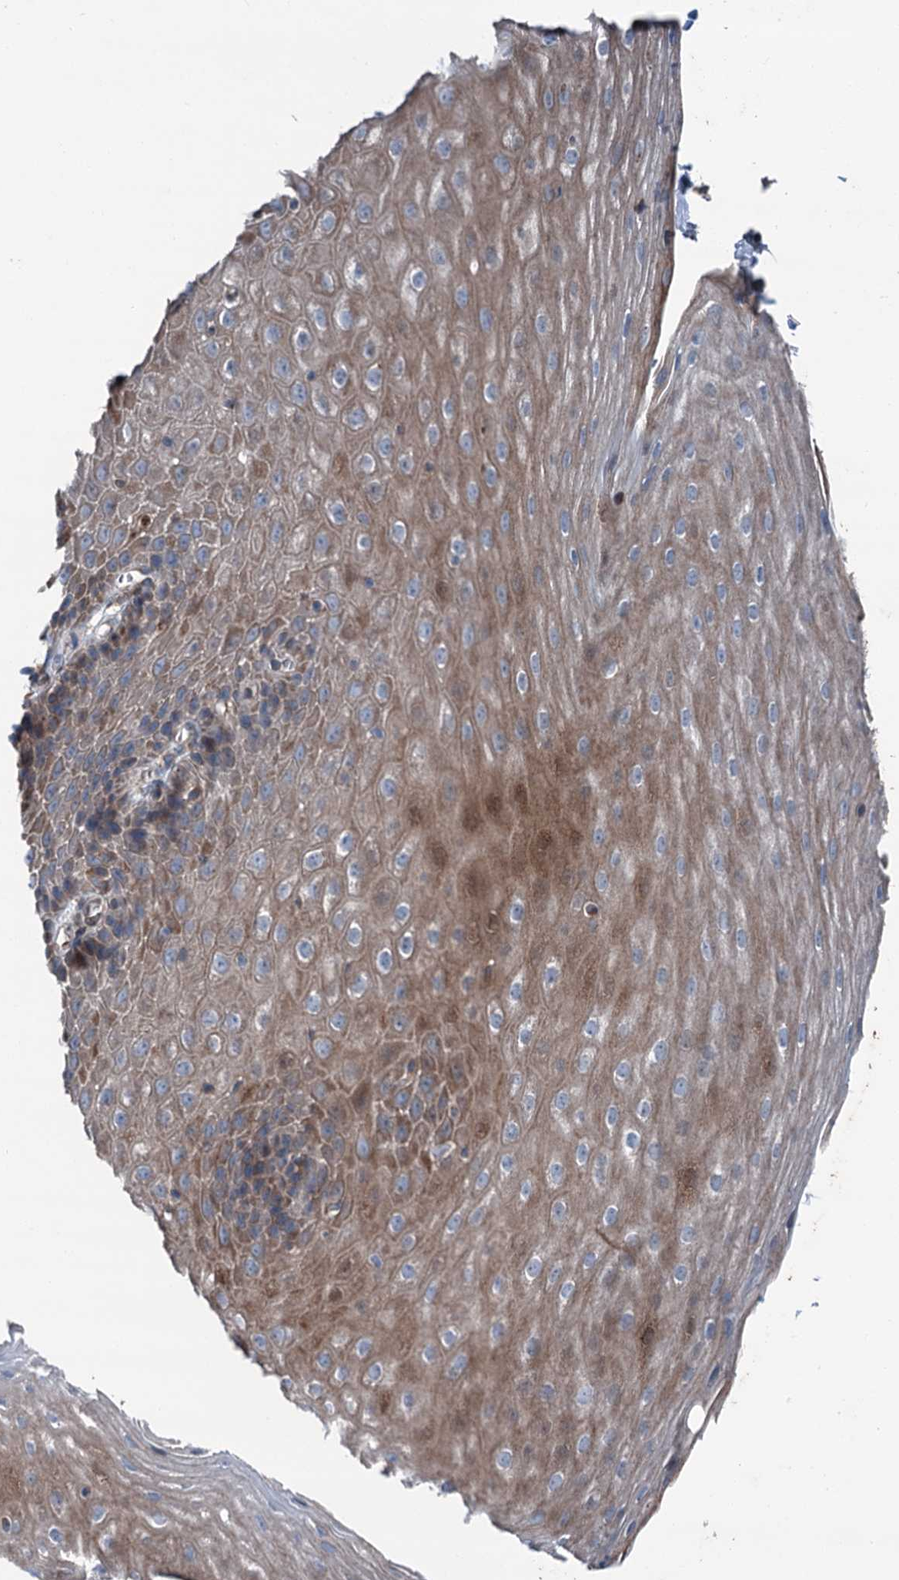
{"staining": {"intensity": "moderate", "quantity": ">75%", "location": "cytoplasmic/membranous"}, "tissue": "esophagus", "cell_type": "Squamous epithelial cells", "image_type": "normal", "snomed": [{"axis": "morphology", "description": "Normal tissue, NOS"}, {"axis": "topography", "description": "Esophagus"}], "caption": "Immunohistochemistry (IHC) of benign esophagus shows medium levels of moderate cytoplasmic/membranous positivity in approximately >75% of squamous epithelial cells. The staining was performed using DAB to visualize the protein expression in brown, while the nuclei were stained in blue with hematoxylin (Magnification: 20x).", "gene": "RUFY1", "patient": {"sex": "female", "age": 61}}